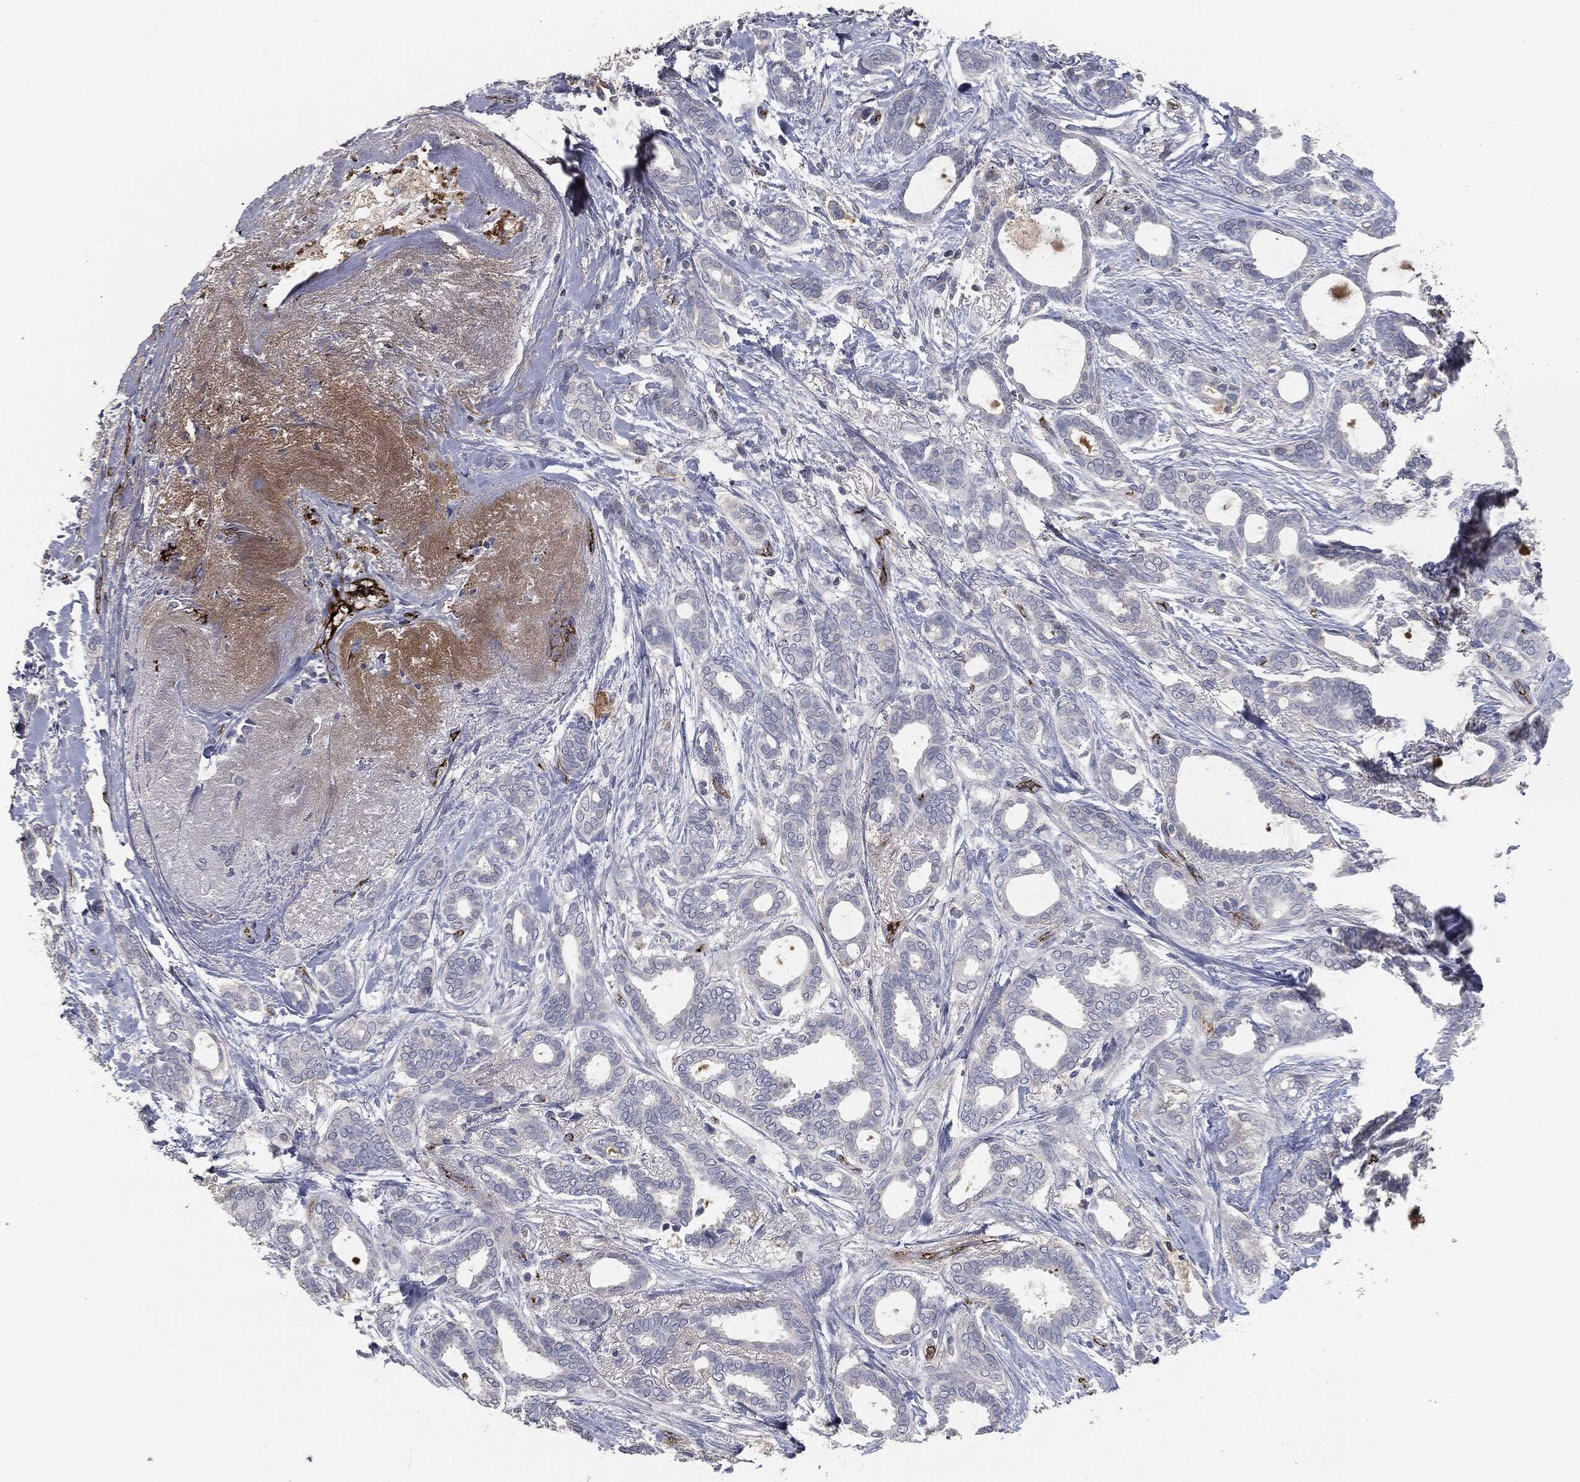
{"staining": {"intensity": "negative", "quantity": "none", "location": "none"}, "tissue": "breast cancer", "cell_type": "Tumor cells", "image_type": "cancer", "snomed": [{"axis": "morphology", "description": "Duct carcinoma"}, {"axis": "topography", "description": "Breast"}], "caption": "IHC image of neoplastic tissue: human breast invasive ductal carcinoma stained with DAB (3,3'-diaminobenzidine) reveals no significant protein positivity in tumor cells.", "gene": "APOB", "patient": {"sex": "female", "age": 51}}